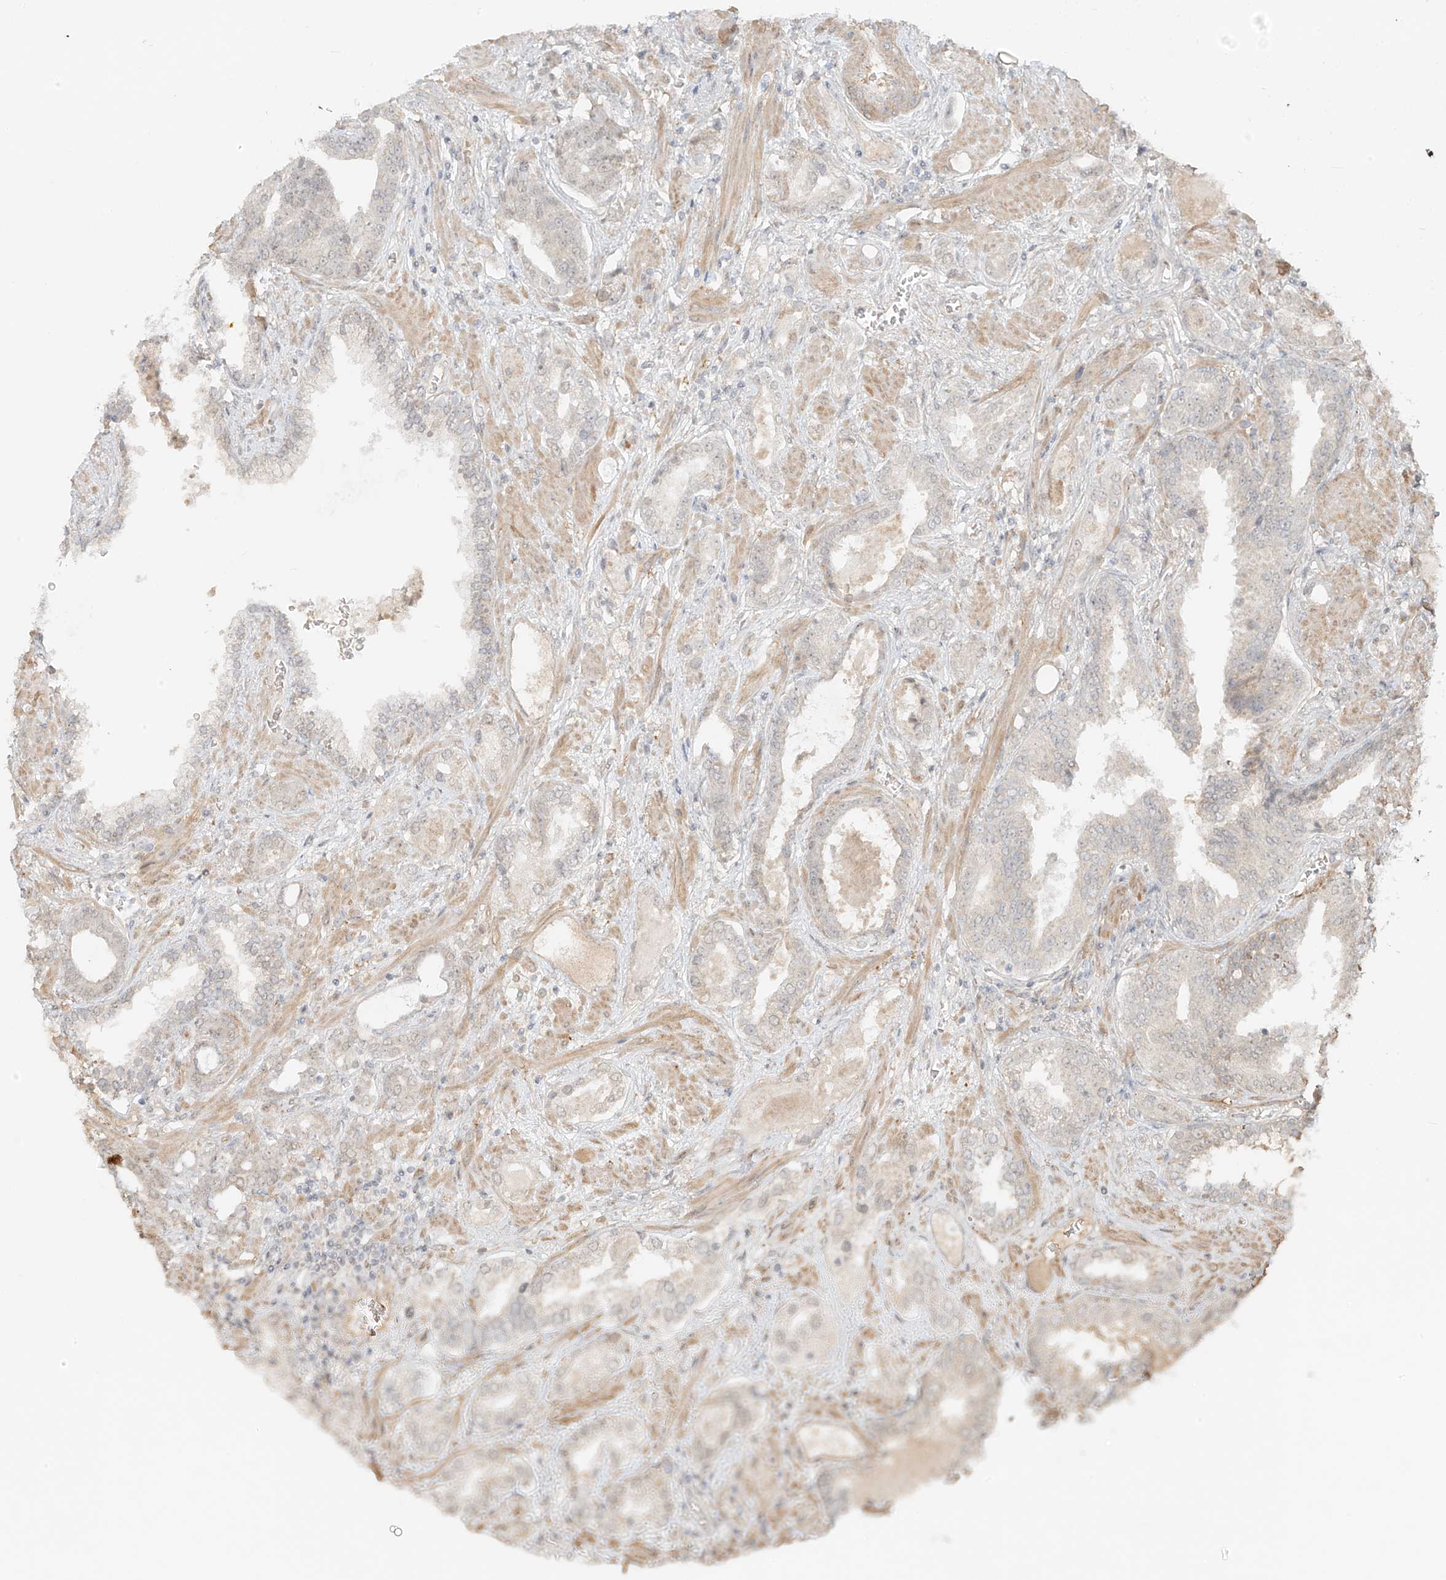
{"staining": {"intensity": "weak", "quantity": "<25%", "location": "cytoplasmic/membranous"}, "tissue": "prostate cancer", "cell_type": "Tumor cells", "image_type": "cancer", "snomed": [{"axis": "morphology", "description": "Adenocarcinoma, High grade"}, {"axis": "topography", "description": "Prostate and seminal vesicle, NOS"}], "caption": "Human prostate cancer (high-grade adenocarcinoma) stained for a protein using immunohistochemistry (IHC) demonstrates no positivity in tumor cells.", "gene": "ABCD1", "patient": {"sex": "male", "age": 67}}